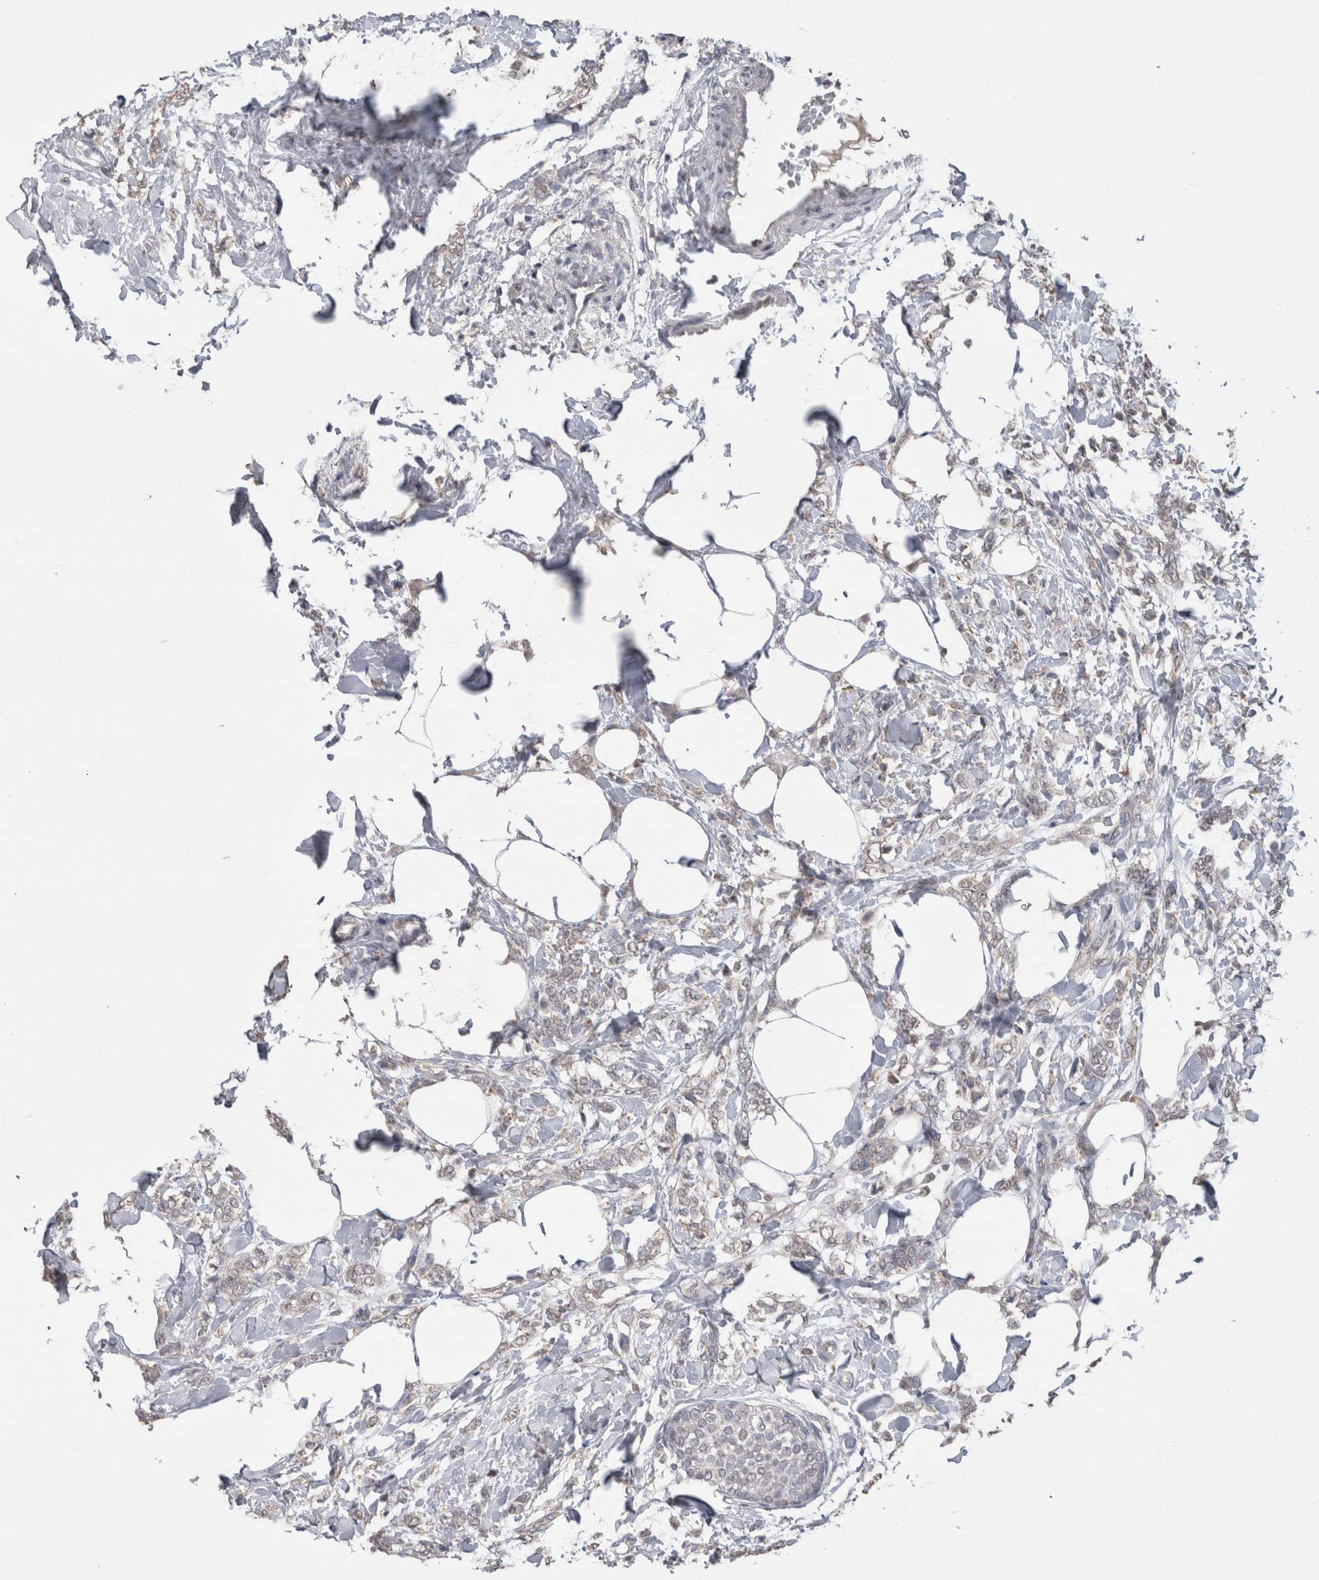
{"staining": {"intensity": "negative", "quantity": "none", "location": "none"}, "tissue": "breast cancer", "cell_type": "Tumor cells", "image_type": "cancer", "snomed": [{"axis": "morphology", "description": "Lobular carcinoma, in situ"}, {"axis": "morphology", "description": "Lobular carcinoma"}, {"axis": "topography", "description": "Breast"}], "caption": "DAB (3,3'-diaminobenzidine) immunohistochemical staining of human lobular carcinoma (breast) displays no significant staining in tumor cells. The staining is performed using DAB (3,3'-diaminobenzidine) brown chromogen with nuclei counter-stained in using hematoxylin.", "gene": "NOMO1", "patient": {"sex": "female", "age": 41}}